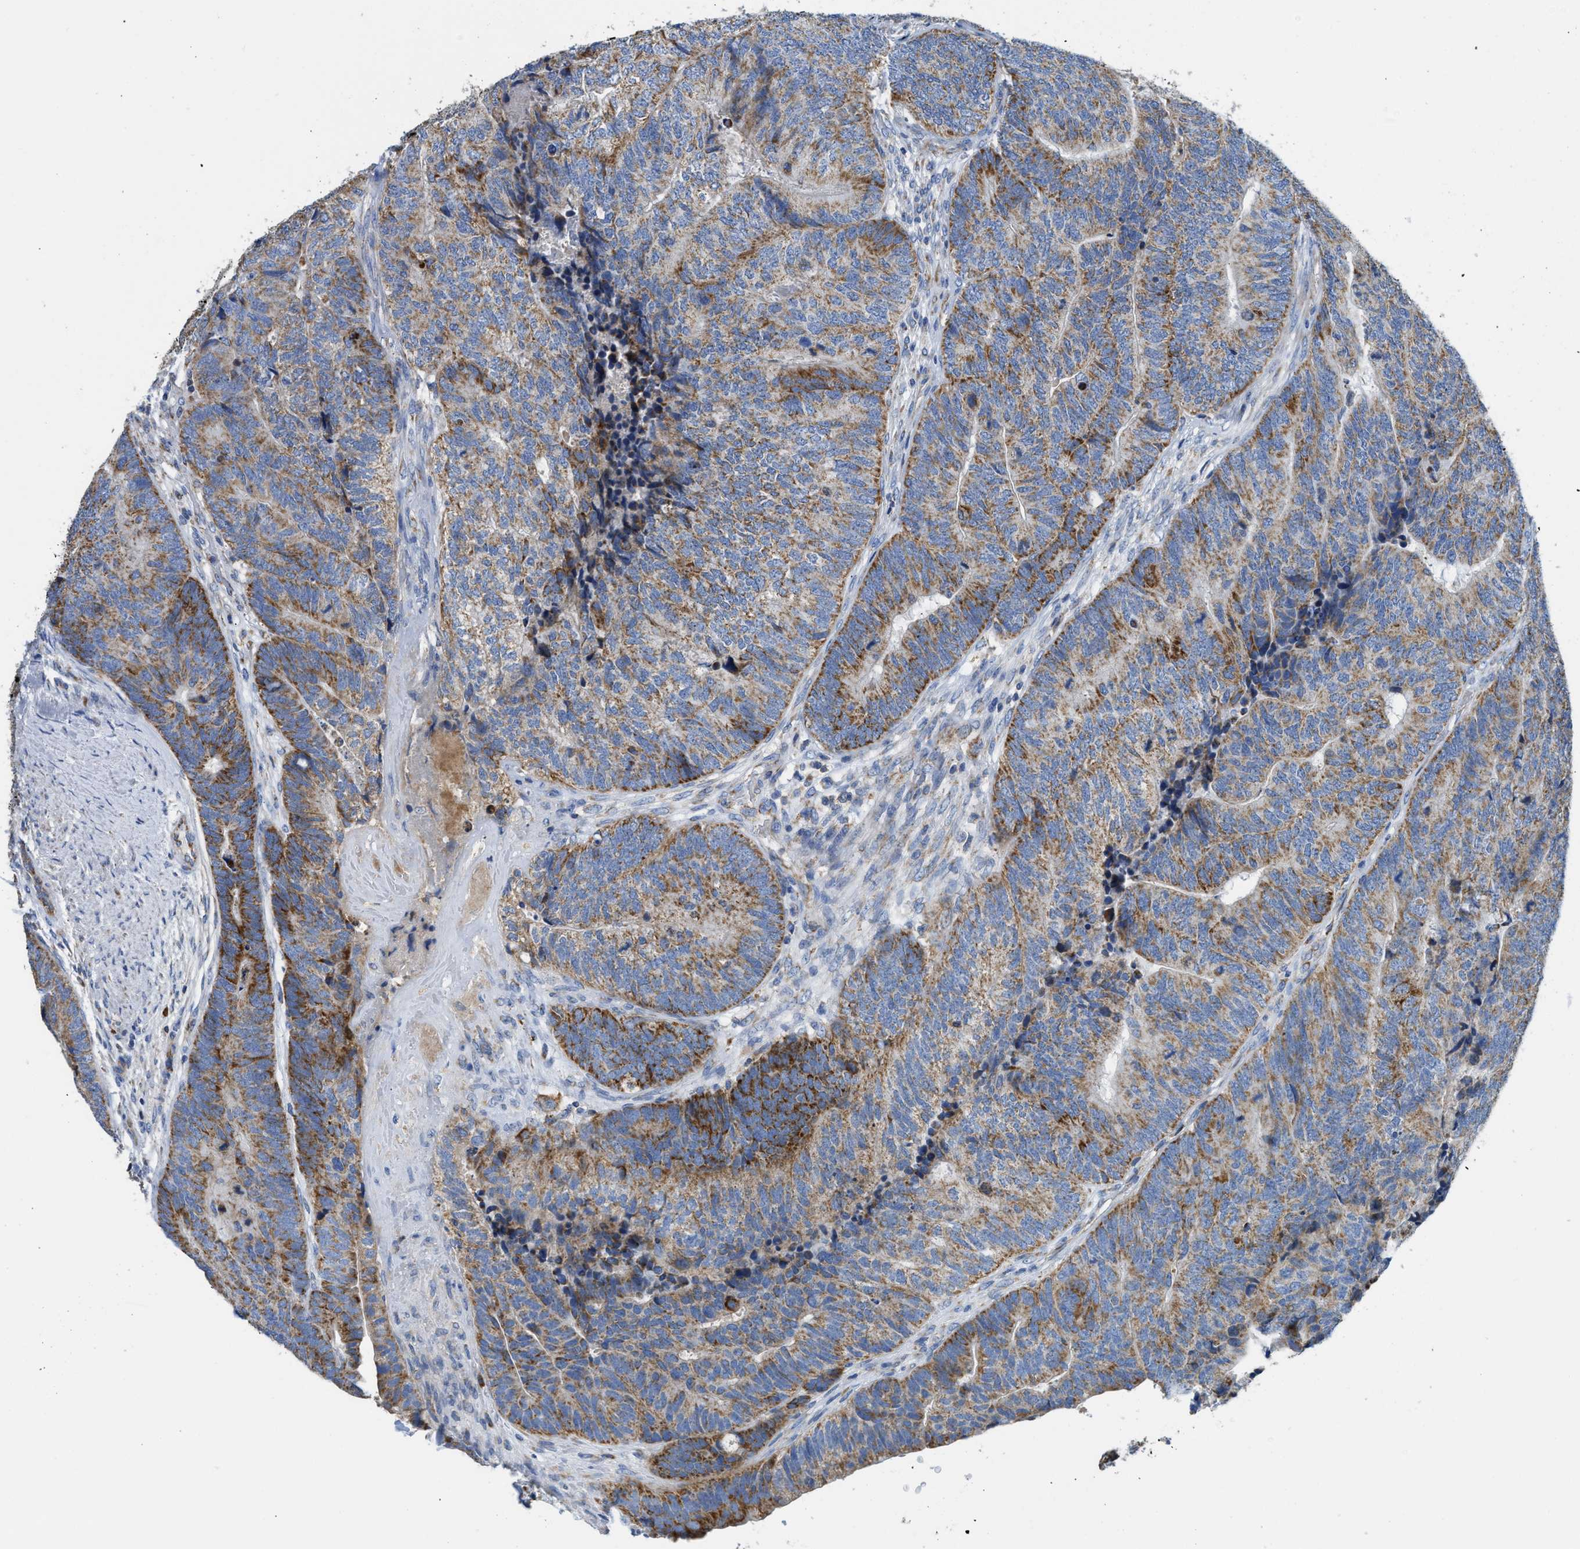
{"staining": {"intensity": "moderate", "quantity": ">75%", "location": "cytoplasmic/membranous"}, "tissue": "colorectal cancer", "cell_type": "Tumor cells", "image_type": "cancer", "snomed": [{"axis": "morphology", "description": "Normal tissue, NOS"}, {"axis": "morphology", "description": "Adenocarcinoma, NOS"}, {"axis": "topography", "description": "Rectum"}], "caption": "Tumor cells reveal medium levels of moderate cytoplasmic/membranous positivity in about >75% of cells in human colorectal cancer.", "gene": "SLC25A13", "patient": {"sex": "female", "age": 66}}